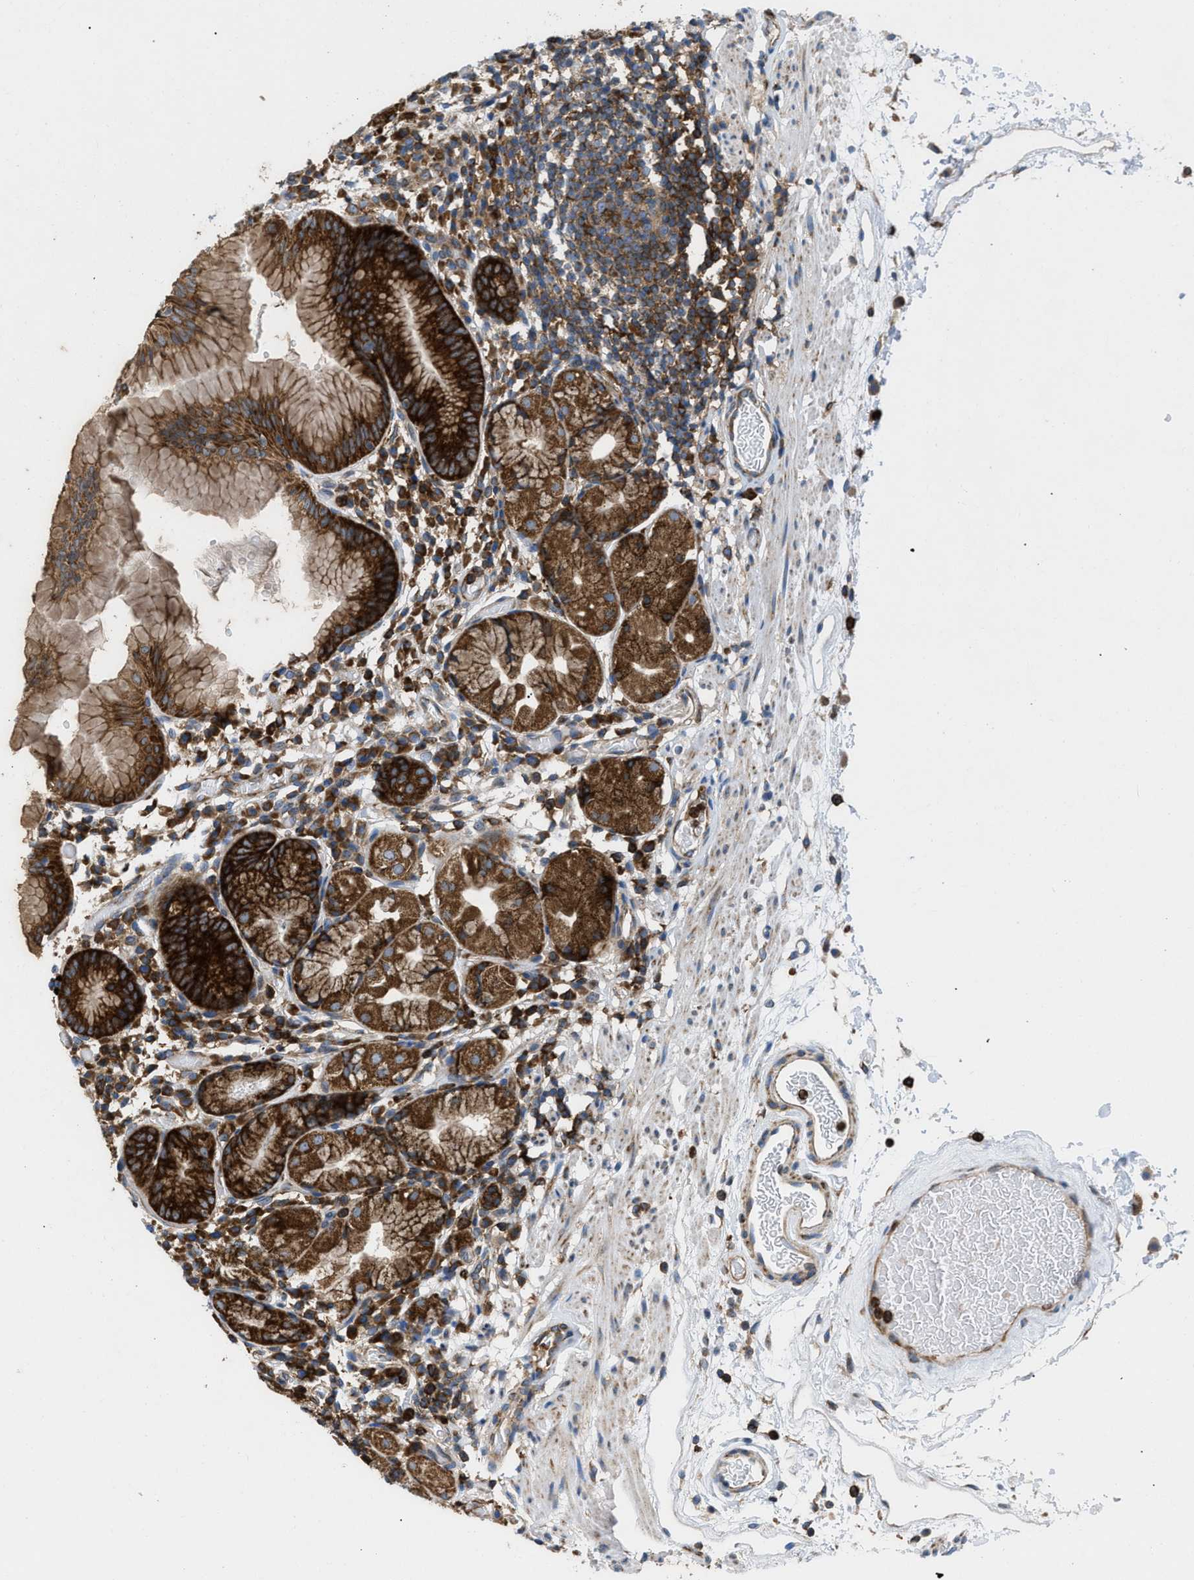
{"staining": {"intensity": "strong", "quantity": ">75%", "location": "cytoplasmic/membranous"}, "tissue": "stomach", "cell_type": "Glandular cells", "image_type": "normal", "snomed": [{"axis": "morphology", "description": "Normal tissue, NOS"}, {"axis": "topography", "description": "Stomach"}, {"axis": "topography", "description": "Stomach, lower"}], "caption": "A histopathology image of human stomach stained for a protein exhibits strong cytoplasmic/membranous brown staining in glandular cells.", "gene": "GPAT4", "patient": {"sex": "female", "age": 75}}